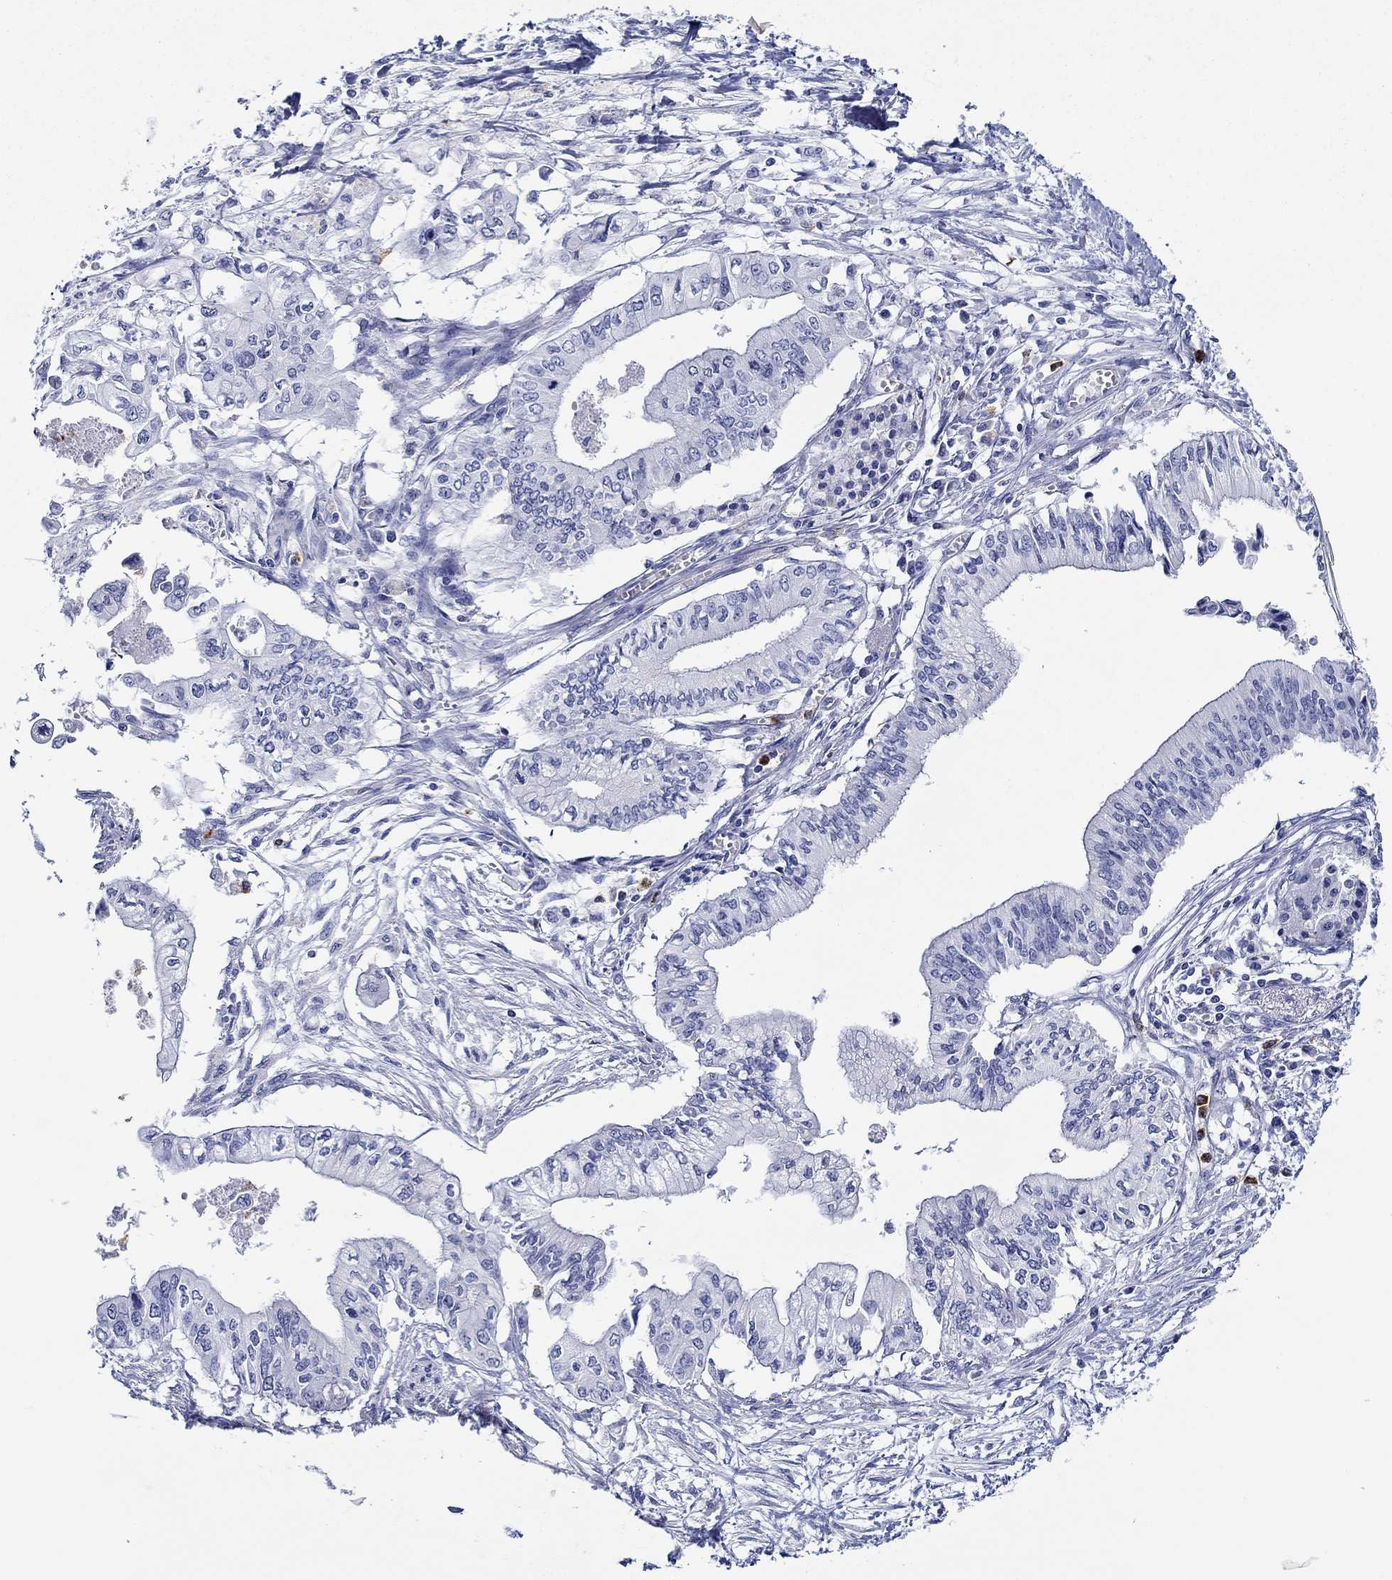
{"staining": {"intensity": "negative", "quantity": "none", "location": "none"}, "tissue": "pancreatic cancer", "cell_type": "Tumor cells", "image_type": "cancer", "snomed": [{"axis": "morphology", "description": "Adenocarcinoma, NOS"}, {"axis": "topography", "description": "Pancreas"}], "caption": "Tumor cells are negative for protein expression in human pancreatic cancer (adenocarcinoma).", "gene": "EPX", "patient": {"sex": "female", "age": 61}}